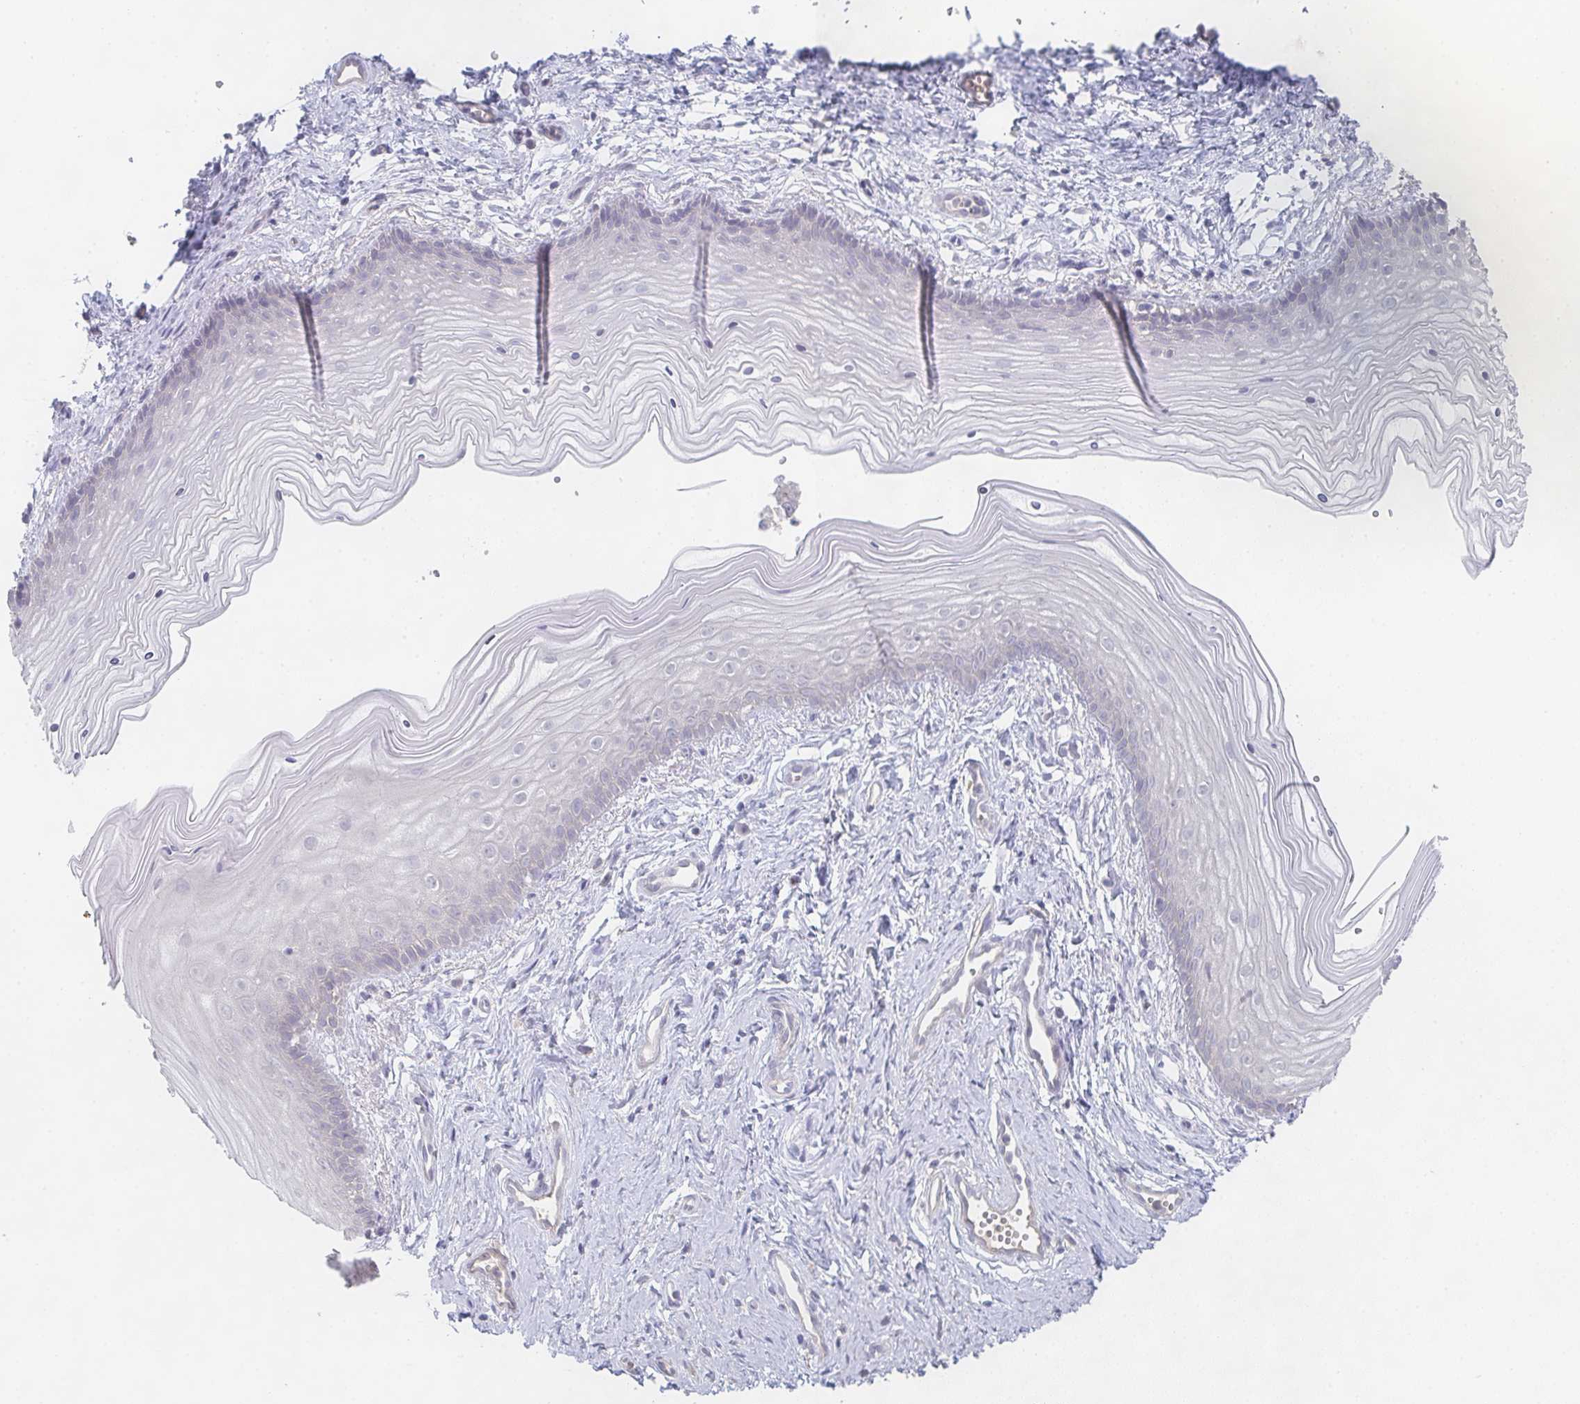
{"staining": {"intensity": "negative", "quantity": "none", "location": "none"}, "tissue": "vagina", "cell_type": "Squamous epithelial cells", "image_type": "normal", "snomed": [{"axis": "morphology", "description": "Normal tissue, NOS"}, {"axis": "topography", "description": "Vagina"}], "caption": "Immunohistochemistry (IHC) image of benign vagina: human vagina stained with DAB (3,3'-diaminobenzidine) demonstrates no significant protein expression in squamous epithelial cells.", "gene": "CHMP5", "patient": {"sex": "female", "age": 38}}